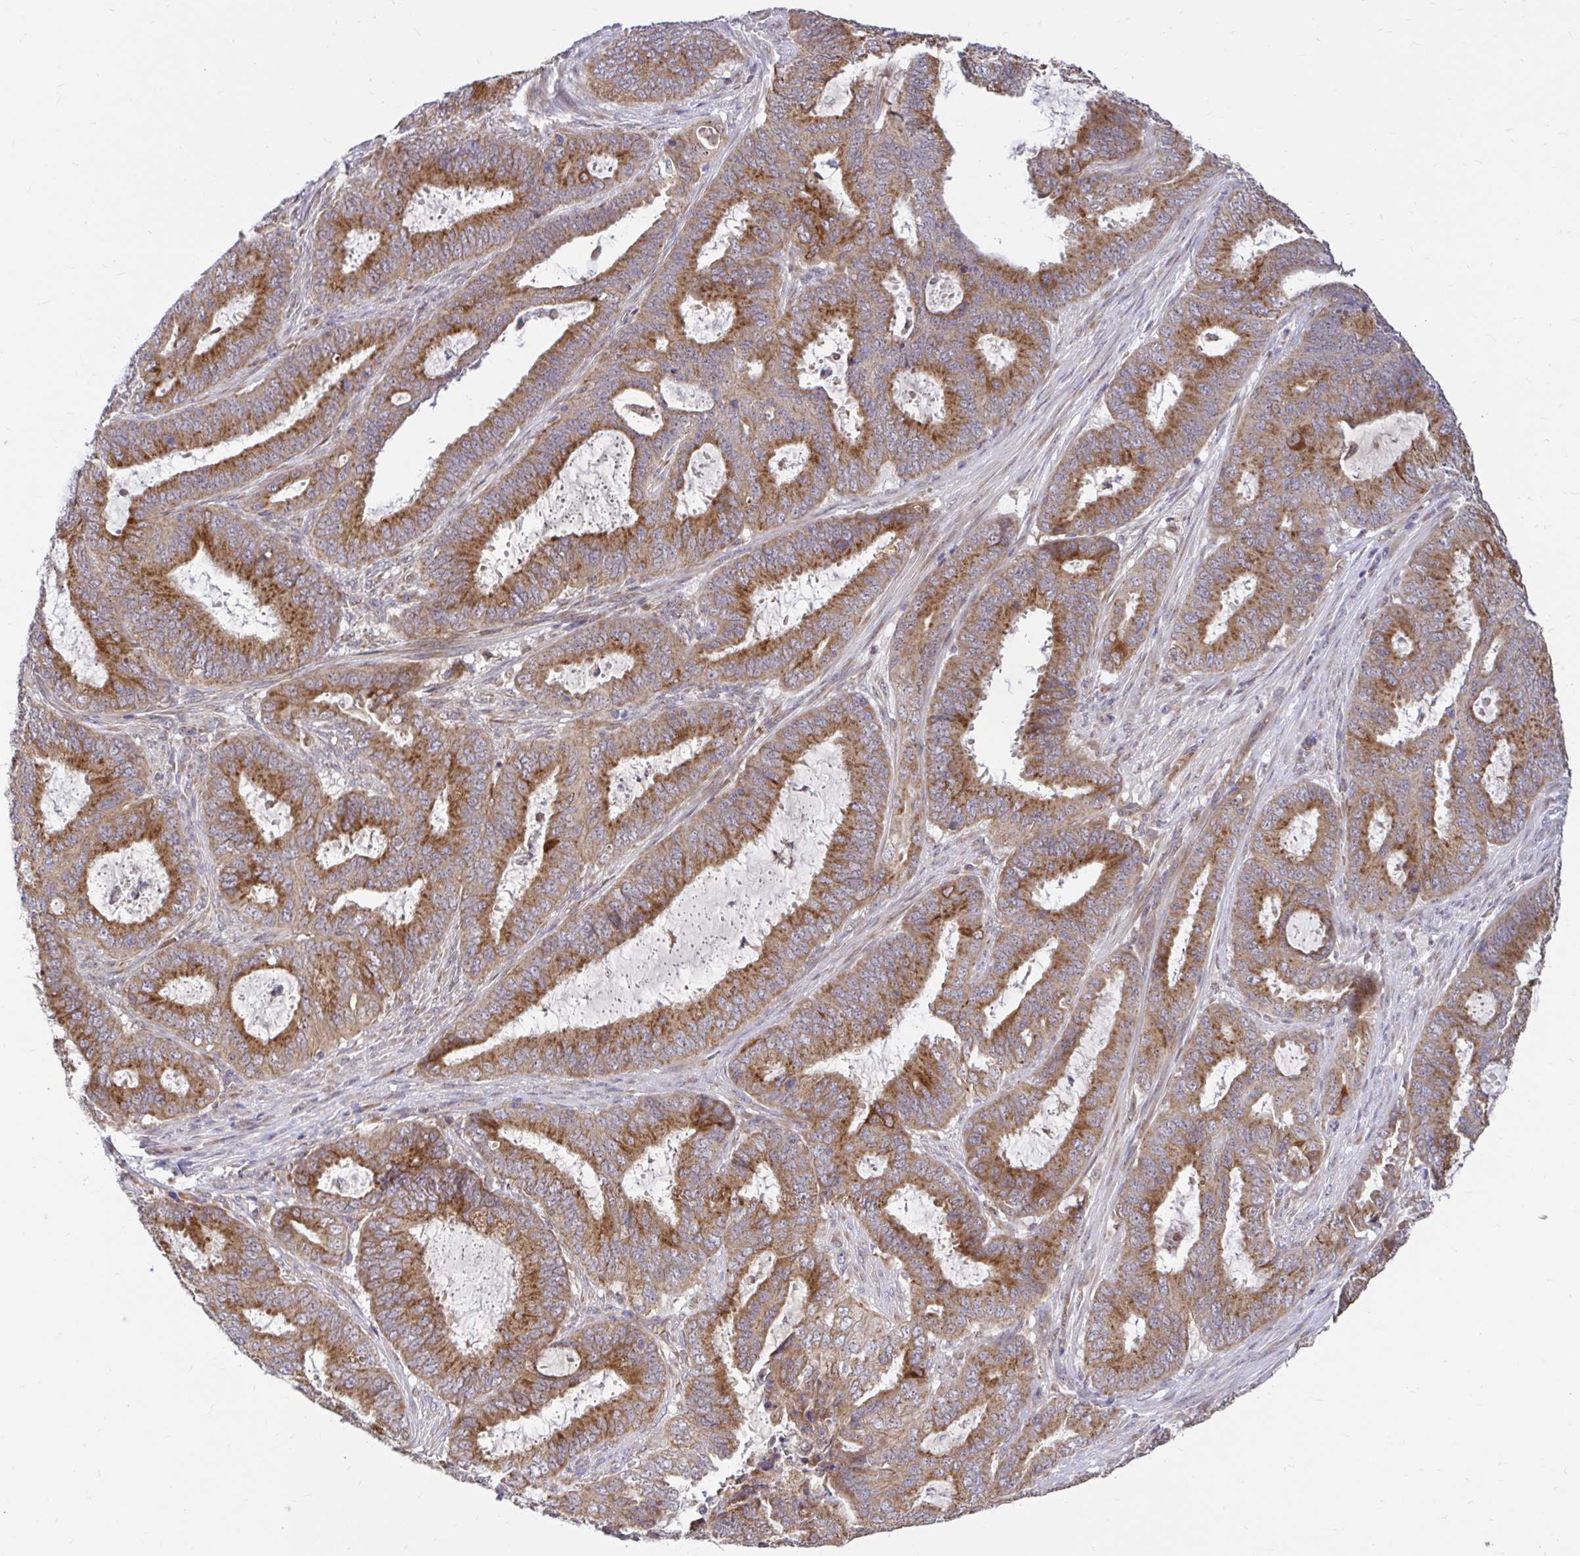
{"staining": {"intensity": "strong", "quantity": ">75%", "location": "cytoplasmic/membranous"}, "tissue": "endometrial cancer", "cell_type": "Tumor cells", "image_type": "cancer", "snomed": [{"axis": "morphology", "description": "Adenocarcinoma, NOS"}, {"axis": "topography", "description": "Endometrium"}], "caption": "A brown stain shows strong cytoplasmic/membranous positivity of a protein in human adenocarcinoma (endometrial) tumor cells.", "gene": "VTI1B", "patient": {"sex": "female", "age": 51}}